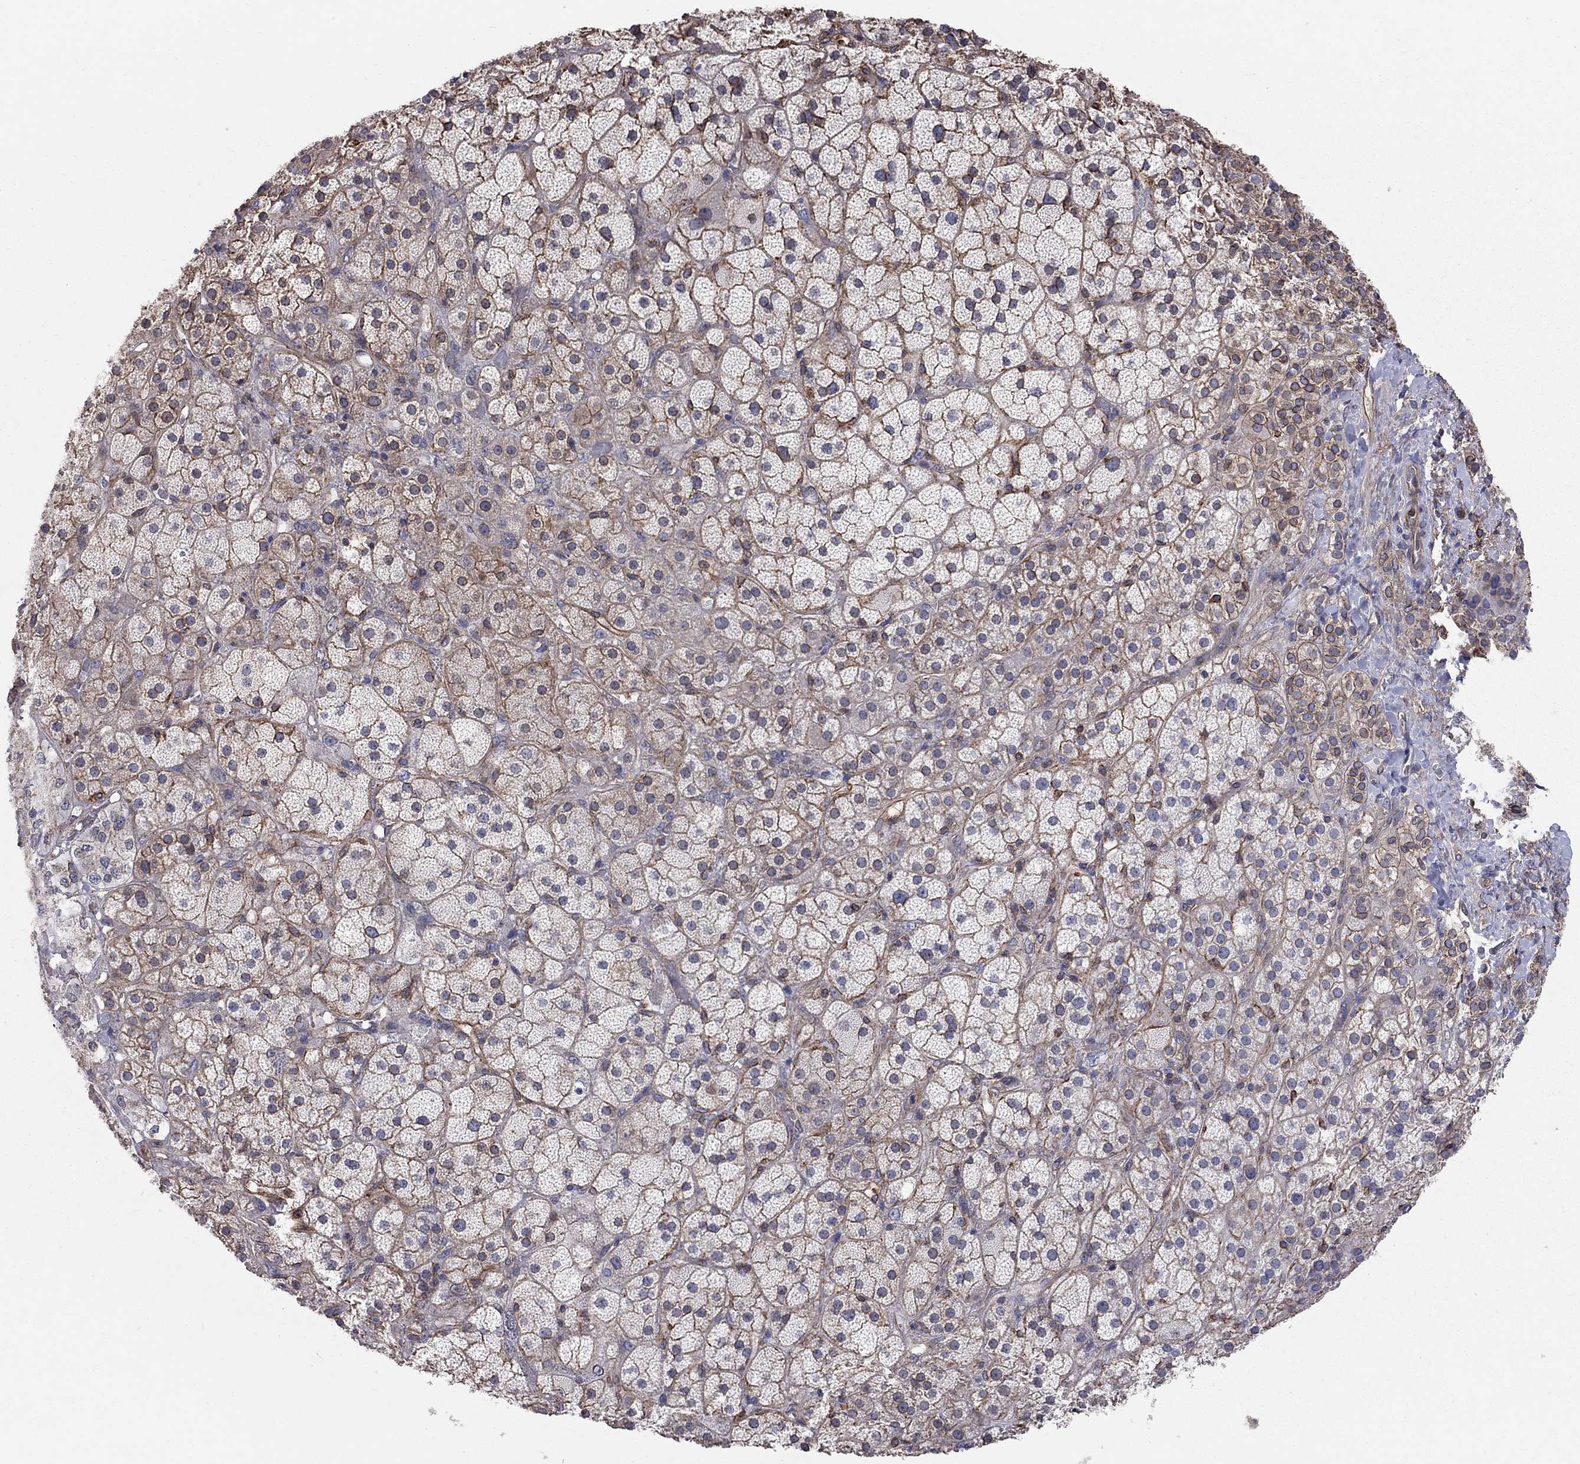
{"staining": {"intensity": "strong", "quantity": "25%-75%", "location": "cytoplasmic/membranous"}, "tissue": "adrenal gland", "cell_type": "Glandular cells", "image_type": "normal", "snomed": [{"axis": "morphology", "description": "Normal tissue, NOS"}, {"axis": "topography", "description": "Adrenal gland"}], "caption": "This is a photomicrograph of IHC staining of unremarkable adrenal gland, which shows strong expression in the cytoplasmic/membranous of glandular cells.", "gene": "BICDL2", "patient": {"sex": "male", "age": 57}}